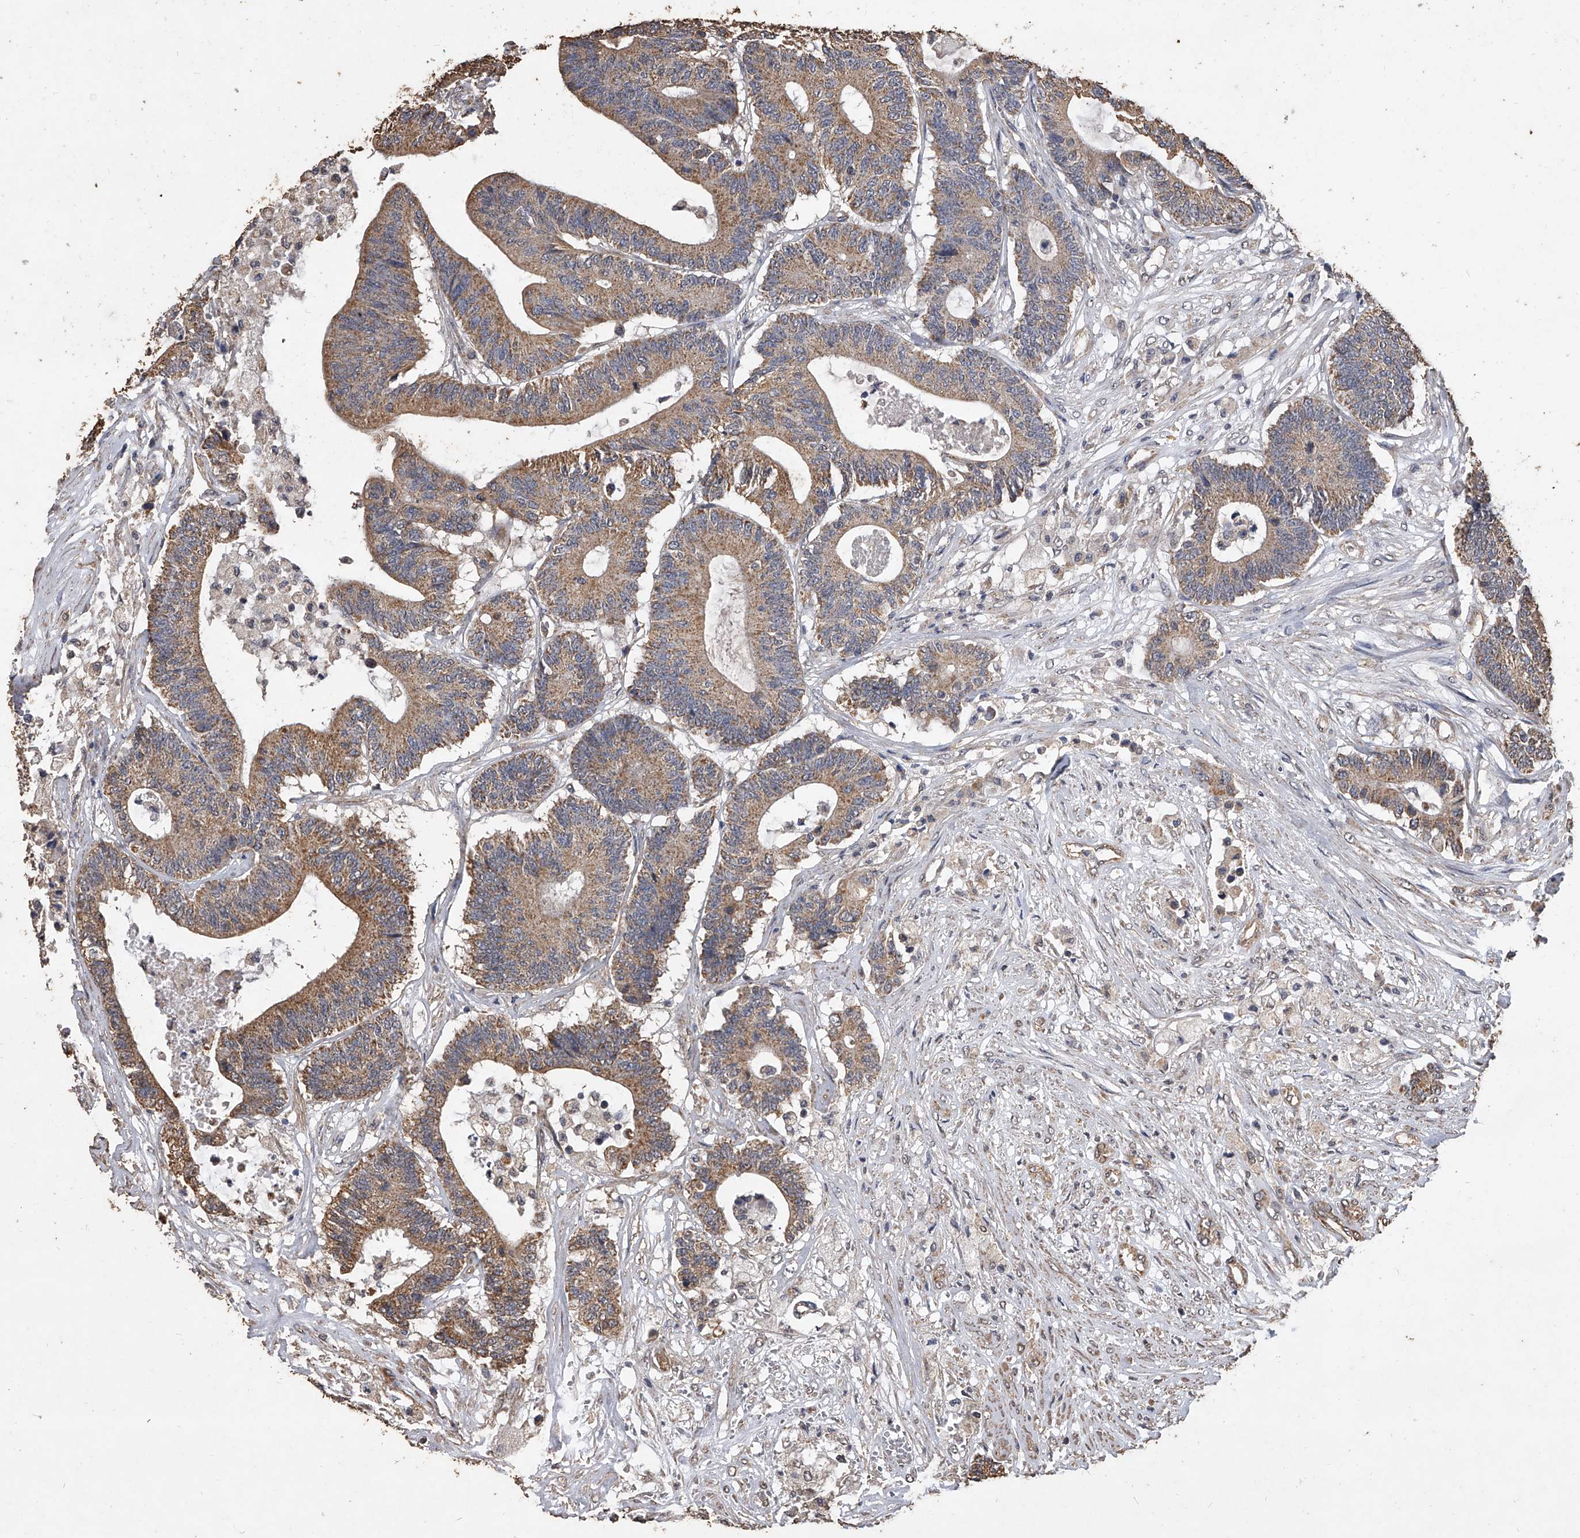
{"staining": {"intensity": "moderate", "quantity": ">75%", "location": "cytoplasmic/membranous"}, "tissue": "colorectal cancer", "cell_type": "Tumor cells", "image_type": "cancer", "snomed": [{"axis": "morphology", "description": "Adenocarcinoma, NOS"}, {"axis": "topography", "description": "Colon"}], "caption": "This is an image of immunohistochemistry staining of adenocarcinoma (colorectal), which shows moderate positivity in the cytoplasmic/membranous of tumor cells.", "gene": "MRPL28", "patient": {"sex": "female", "age": 84}}